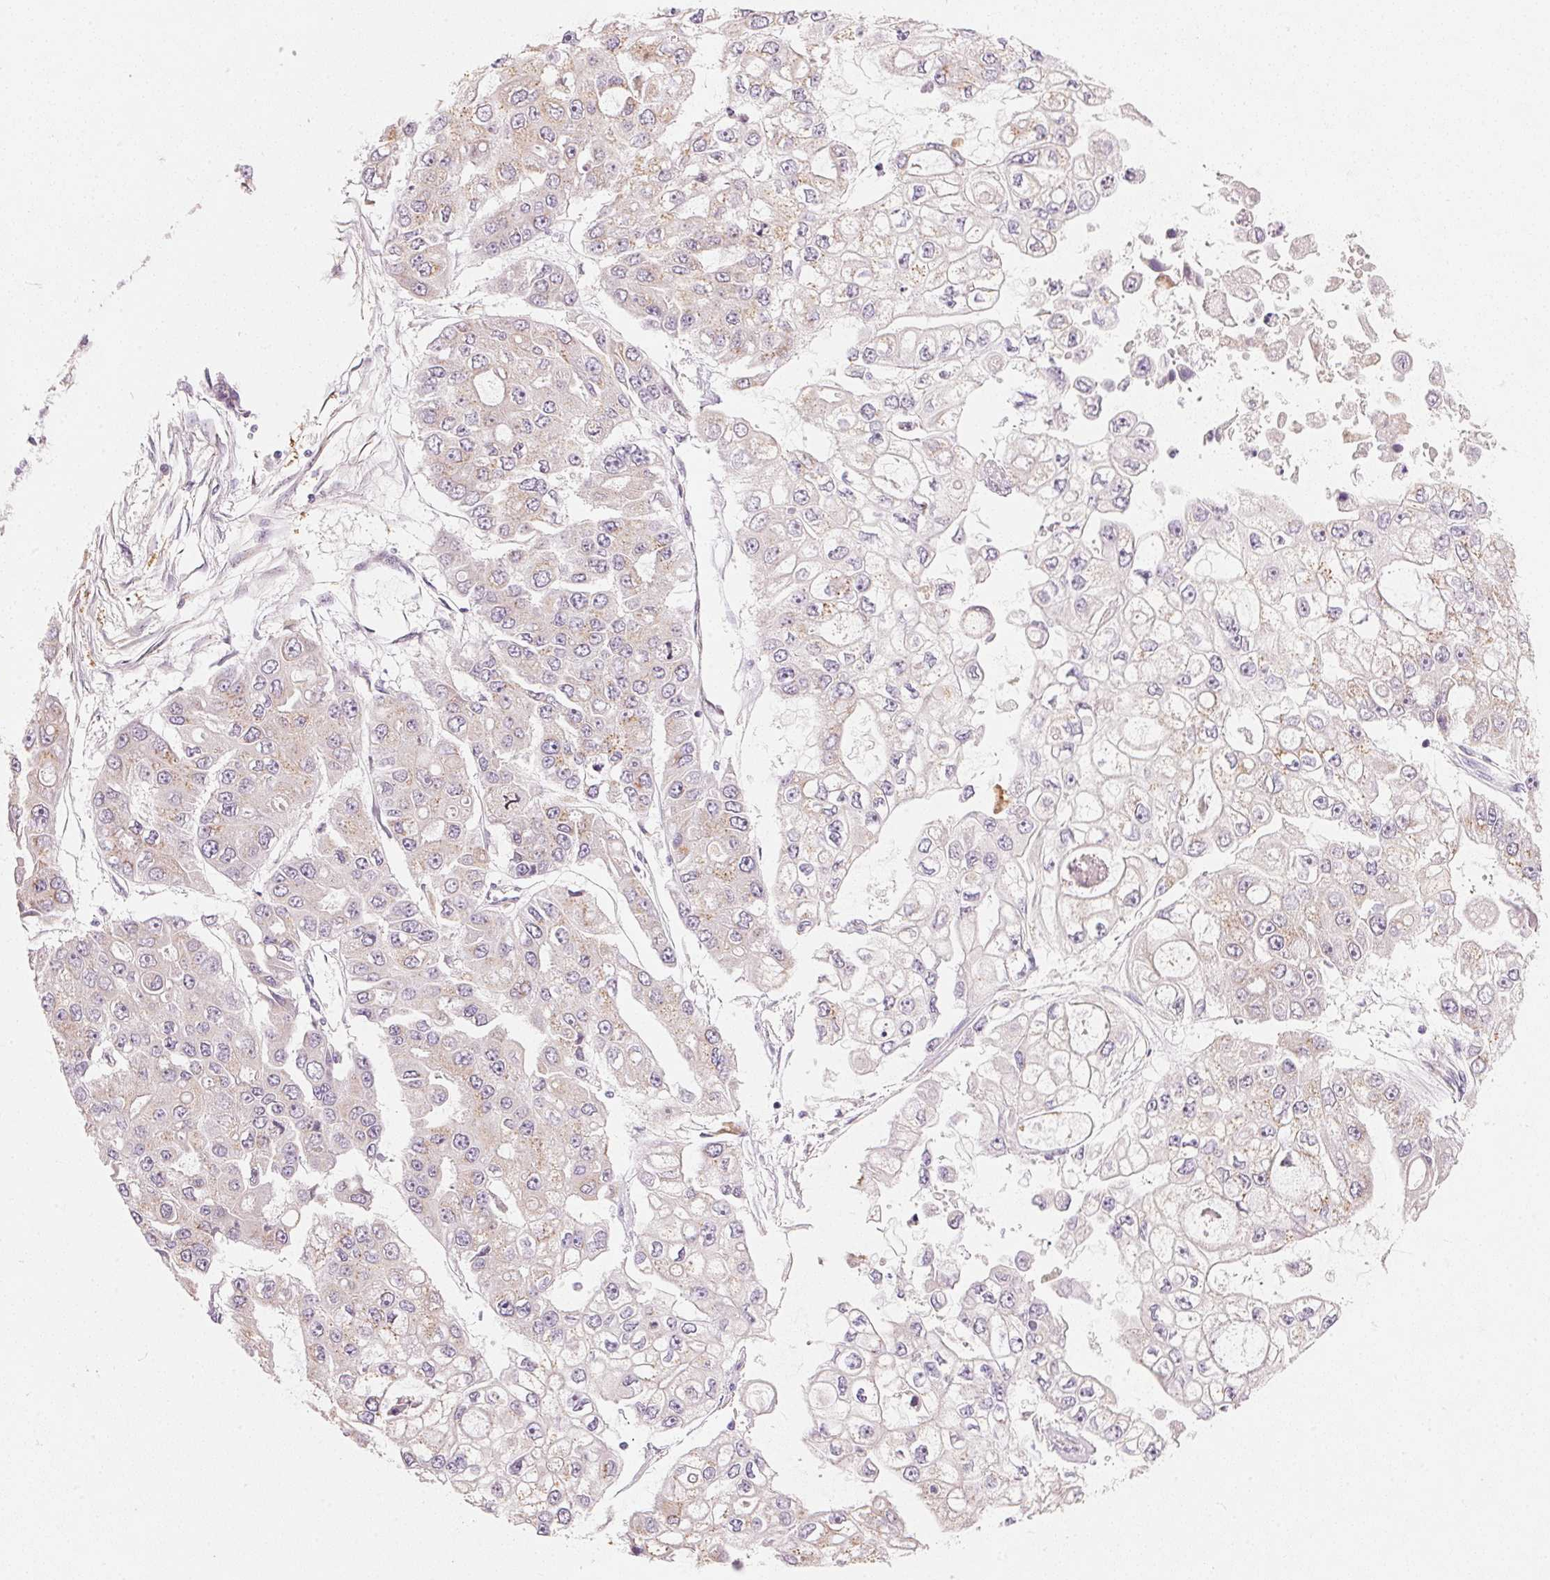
{"staining": {"intensity": "weak", "quantity": "25%-75%", "location": "cytoplasmic/membranous"}, "tissue": "ovarian cancer", "cell_type": "Tumor cells", "image_type": "cancer", "snomed": [{"axis": "morphology", "description": "Cystadenocarcinoma, serous, NOS"}, {"axis": "topography", "description": "Ovary"}], "caption": "Immunohistochemistry photomicrograph of ovarian cancer stained for a protein (brown), which displays low levels of weak cytoplasmic/membranous expression in about 25%-75% of tumor cells.", "gene": "DRAM2", "patient": {"sex": "female", "age": 56}}